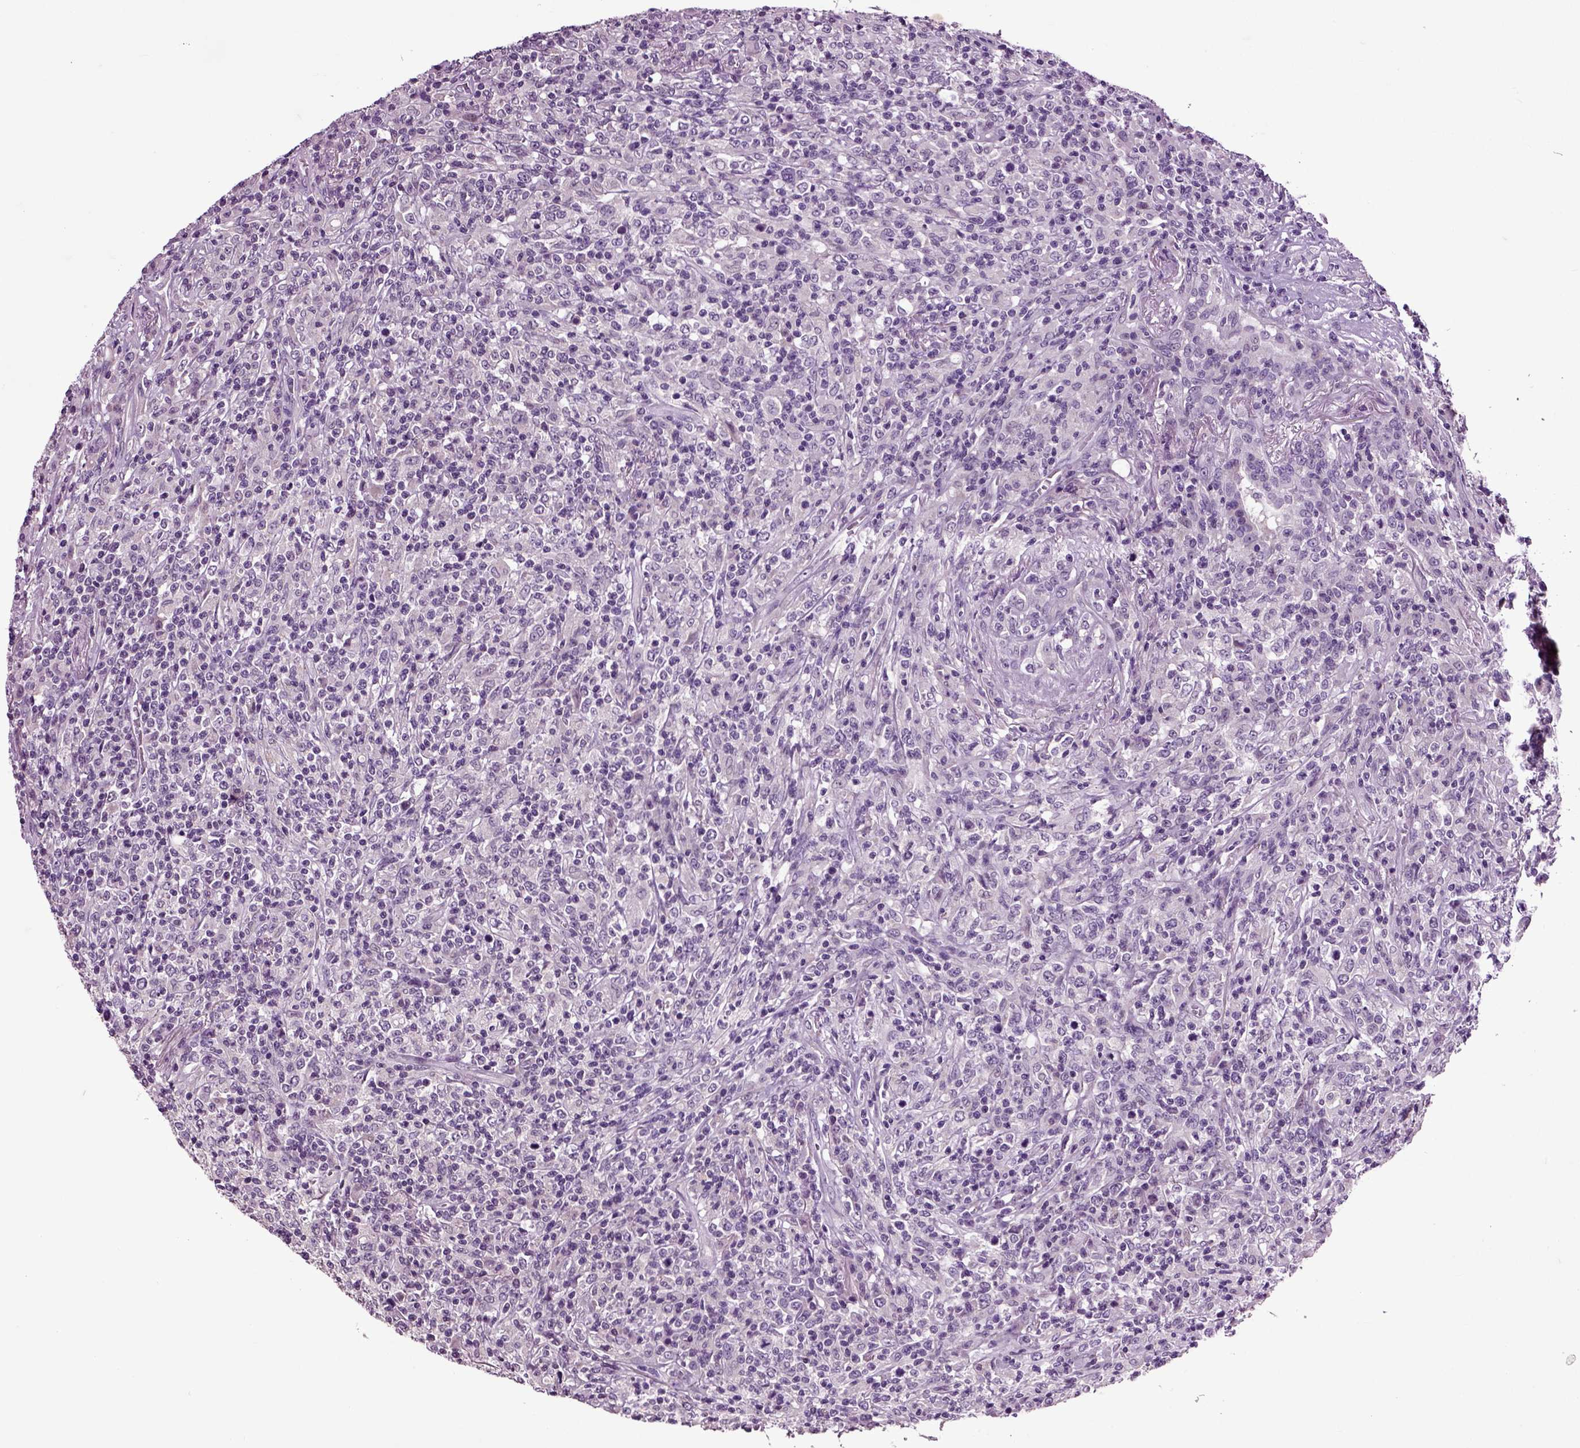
{"staining": {"intensity": "negative", "quantity": "none", "location": "none"}, "tissue": "lymphoma", "cell_type": "Tumor cells", "image_type": "cancer", "snomed": [{"axis": "morphology", "description": "Malignant lymphoma, non-Hodgkin's type, High grade"}, {"axis": "topography", "description": "Lung"}], "caption": "Immunohistochemistry image of neoplastic tissue: human lymphoma stained with DAB reveals no significant protein positivity in tumor cells. Brightfield microscopy of immunohistochemistry stained with DAB (brown) and hematoxylin (blue), captured at high magnification.", "gene": "CRHR1", "patient": {"sex": "male", "age": 79}}